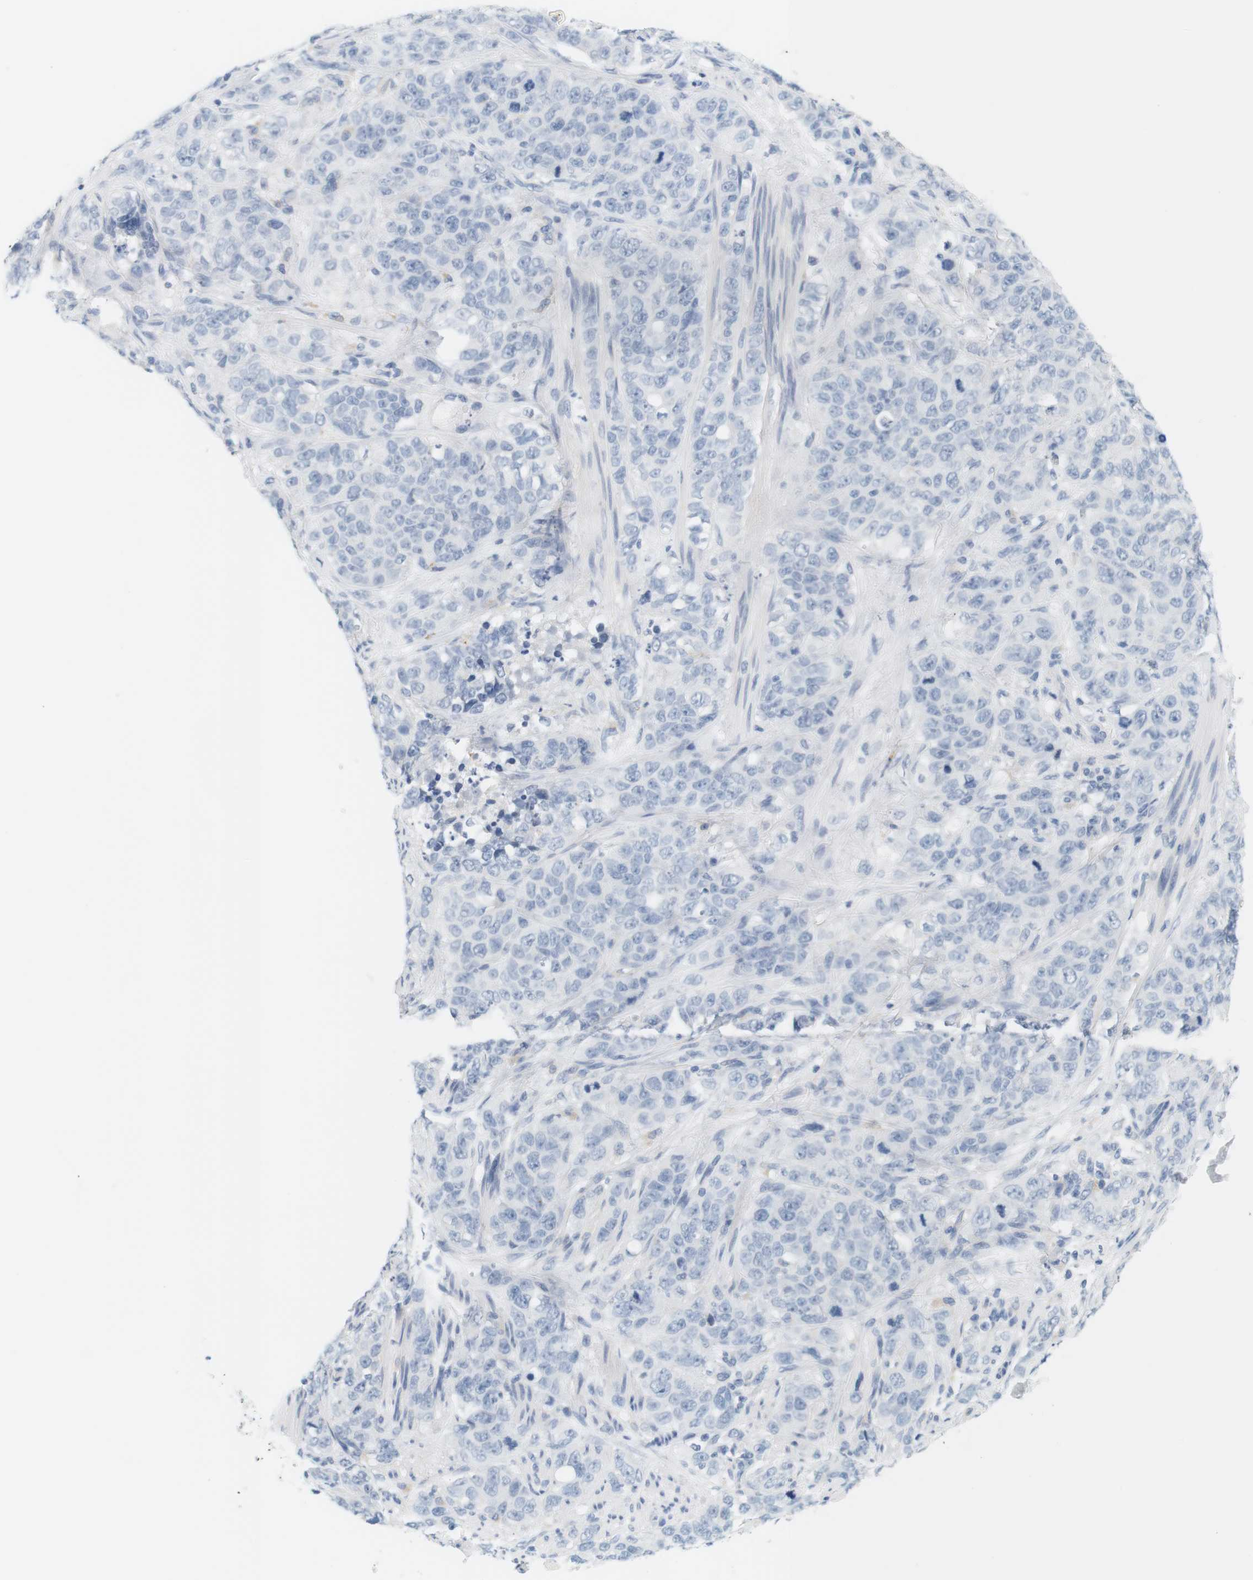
{"staining": {"intensity": "negative", "quantity": "none", "location": "none"}, "tissue": "stomach cancer", "cell_type": "Tumor cells", "image_type": "cancer", "snomed": [{"axis": "morphology", "description": "Adenocarcinoma, NOS"}, {"axis": "topography", "description": "Stomach"}], "caption": "Immunohistochemistry of stomach cancer displays no positivity in tumor cells. (Immunohistochemistry, brightfield microscopy, high magnification).", "gene": "OPRM1", "patient": {"sex": "male", "age": 48}}